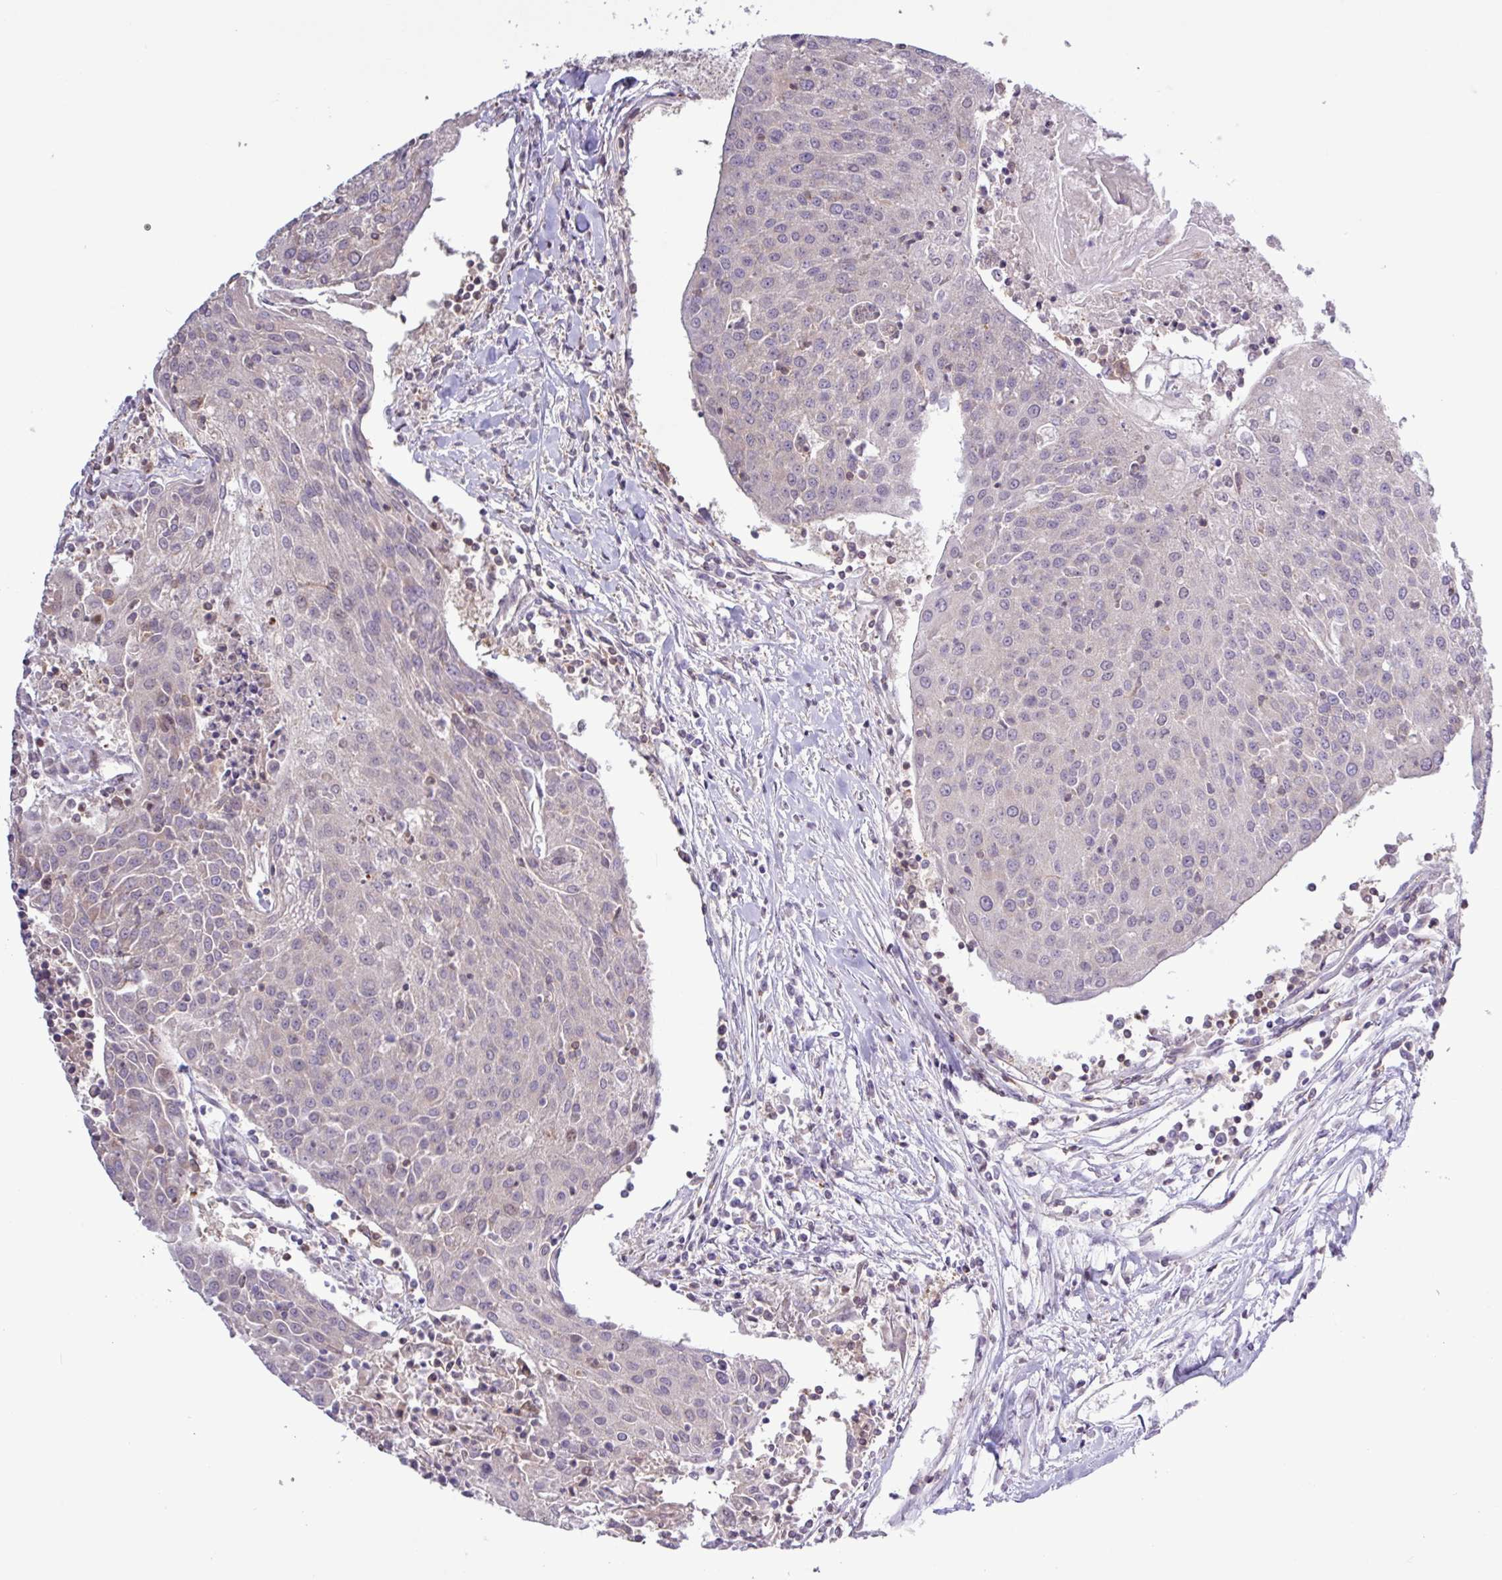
{"staining": {"intensity": "negative", "quantity": "none", "location": "none"}, "tissue": "urothelial cancer", "cell_type": "Tumor cells", "image_type": "cancer", "snomed": [{"axis": "morphology", "description": "Urothelial carcinoma, High grade"}, {"axis": "topography", "description": "Urinary bladder"}], "caption": "DAB (3,3'-diaminobenzidine) immunohistochemical staining of human high-grade urothelial carcinoma displays no significant staining in tumor cells.", "gene": "RTL3", "patient": {"sex": "female", "age": 85}}